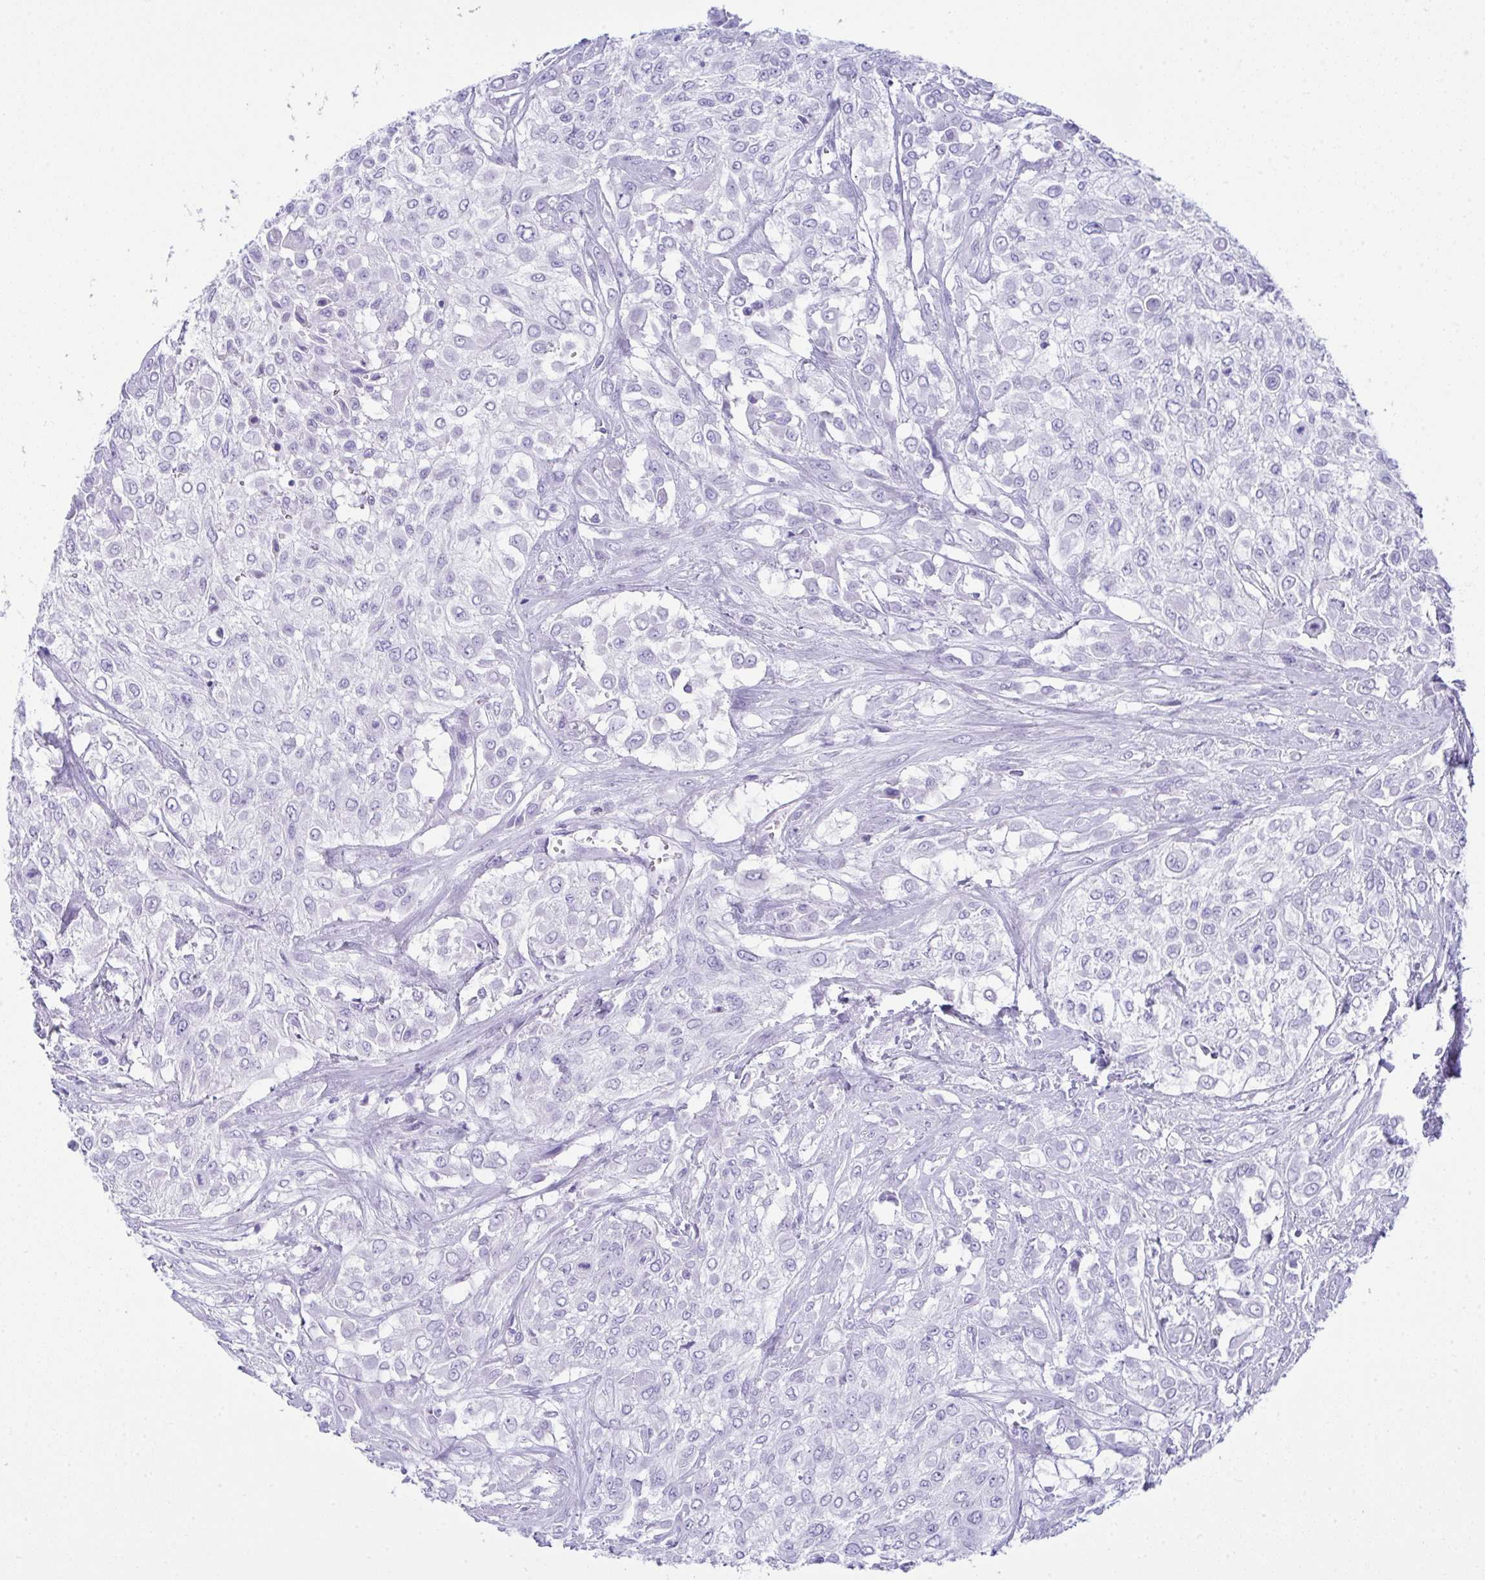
{"staining": {"intensity": "negative", "quantity": "none", "location": "none"}, "tissue": "urothelial cancer", "cell_type": "Tumor cells", "image_type": "cancer", "snomed": [{"axis": "morphology", "description": "Urothelial carcinoma, High grade"}, {"axis": "topography", "description": "Urinary bladder"}], "caption": "The micrograph displays no significant staining in tumor cells of urothelial cancer.", "gene": "JCHAIN", "patient": {"sex": "male", "age": 57}}